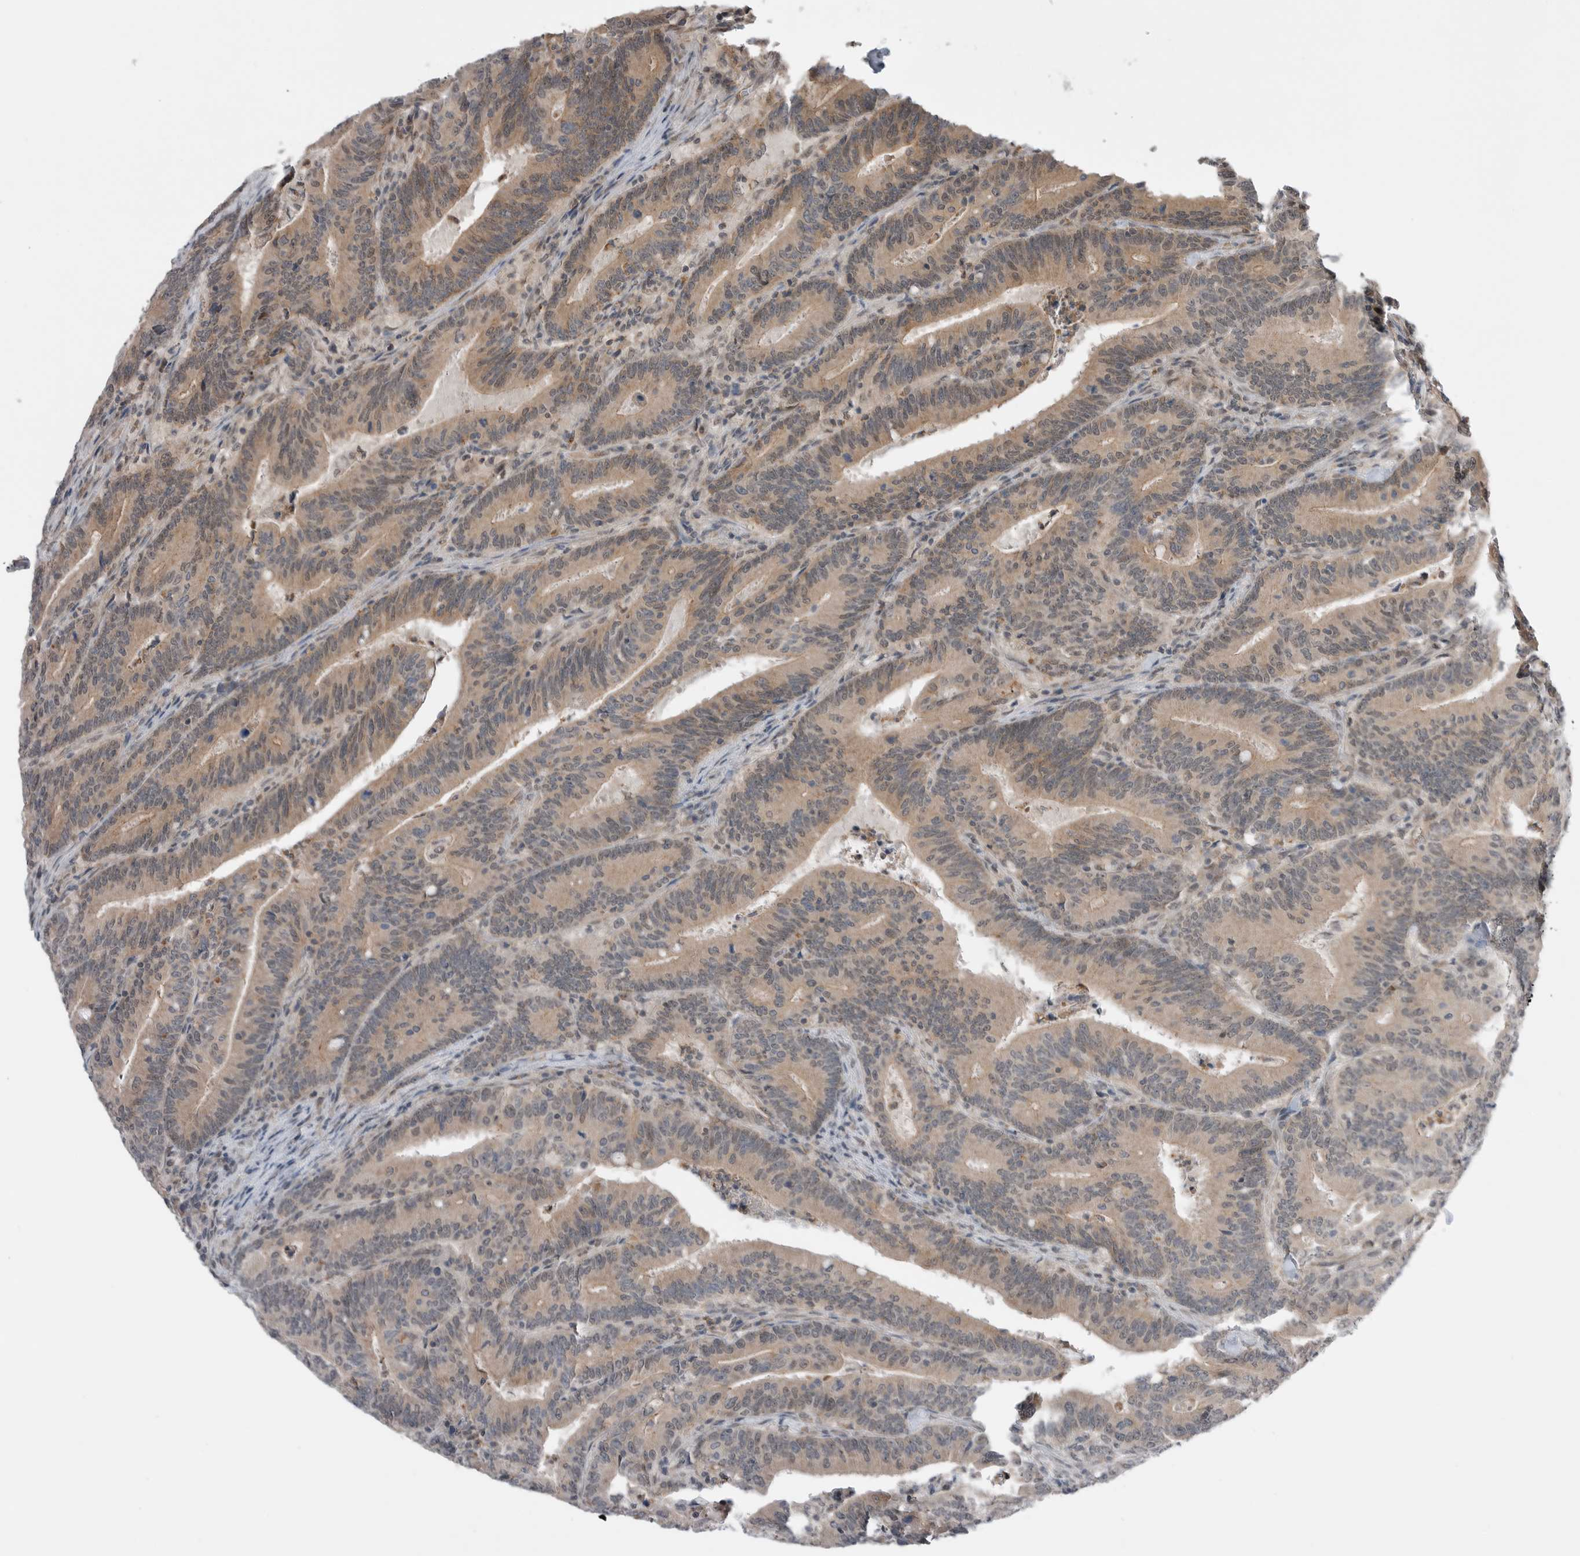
{"staining": {"intensity": "weak", "quantity": ">75%", "location": "cytoplasmic/membranous"}, "tissue": "colorectal cancer", "cell_type": "Tumor cells", "image_type": "cancer", "snomed": [{"axis": "morphology", "description": "Adenocarcinoma, NOS"}, {"axis": "topography", "description": "Colon"}], "caption": "Weak cytoplasmic/membranous staining for a protein is seen in approximately >75% of tumor cells of colorectal cancer using immunohistochemistry.", "gene": "NTAQ1", "patient": {"sex": "female", "age": 66}}